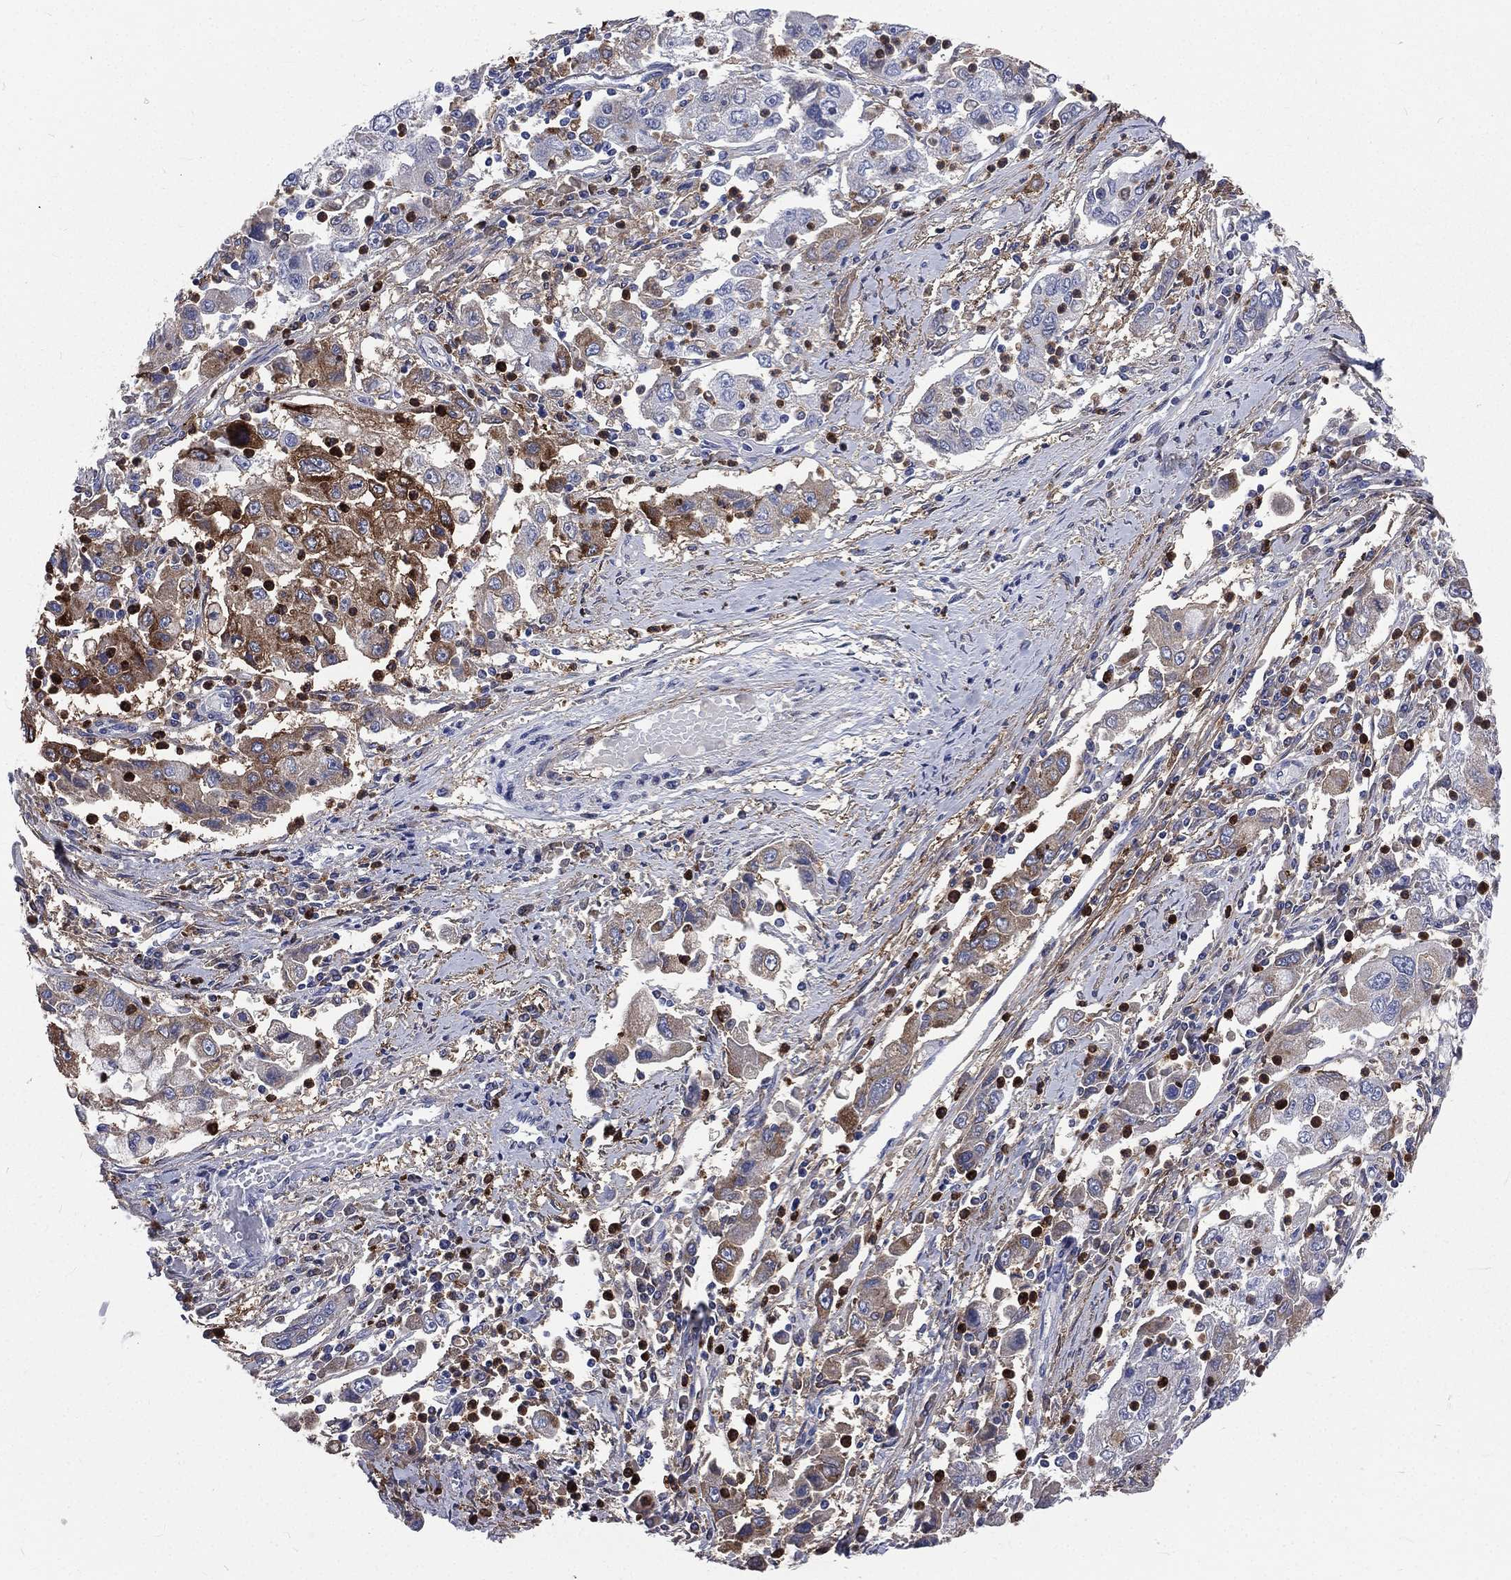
{"staining": {"intensity": "moderate", "quantity": "<25%", "location": "cytoplasmic/membranous"}, "tissue": "cervical cancer", "cell_type": "Tumor cells", "image_type": "cancer", "snomed": [{"axis": "morphology", "description": "Squamous cell carcinoma, NOS"}, {"axis": "topography", "description": "Cervix"}], "caption": "Human cervical squamous cell carcinoma stained with a protein marker exhibits moderate staining in tumor cells.", "gene": "BASP1", "patient": {"sex": "female", "age": 36}}